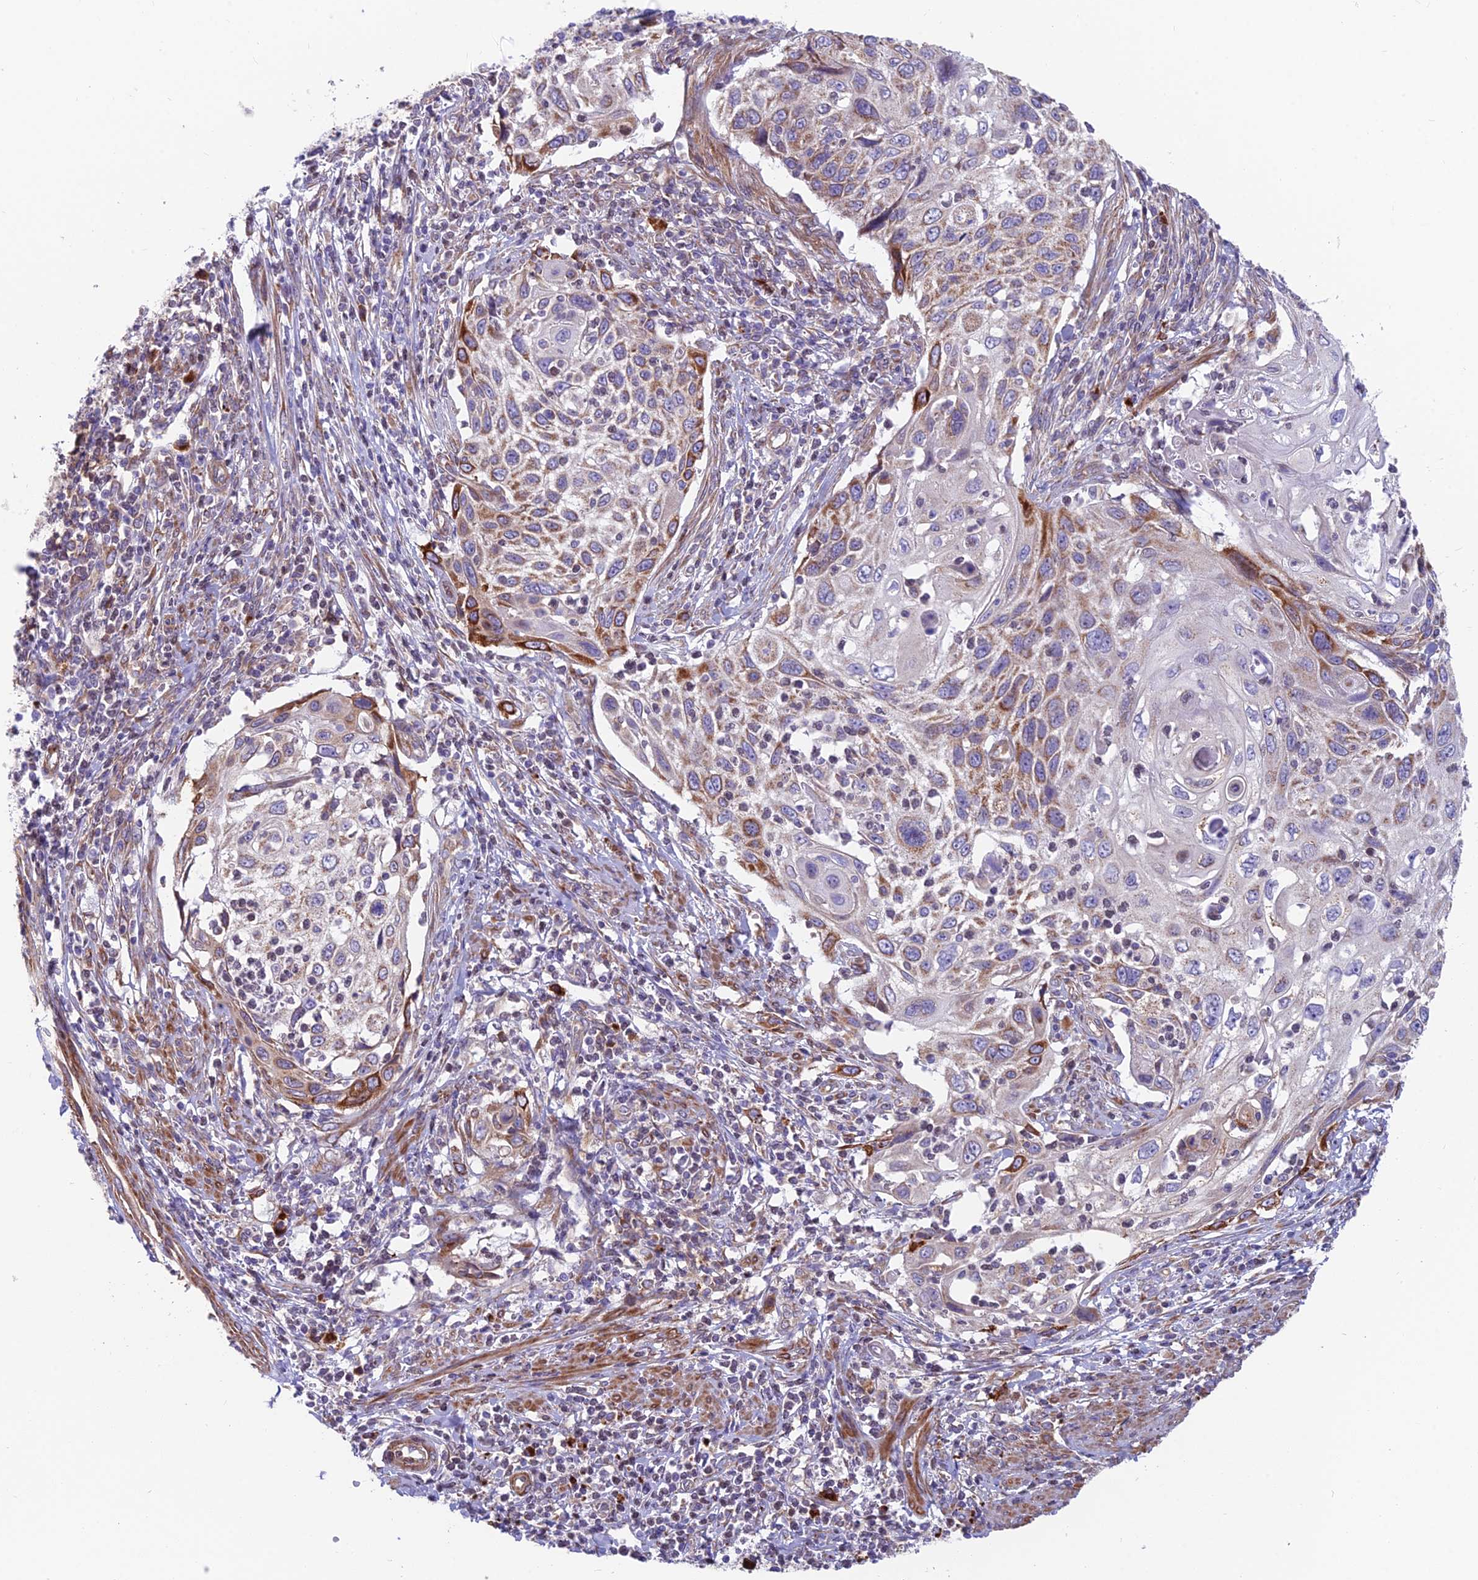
{"staining": {"intensity": "strong", "quantity": "<25%", "location": "cytoplasmic/membranous"}, "tissue": "cervical cancer", "cell_type": "Tumor cells", "image_type": "cancer", "snomed": [{"axis": "morphology", "description": "Squamous cell carcinoma, NOS"}, {"axis": "topography", "description": "Cervix"}], "caption": "Protein staining demonstrates strong cytoplasmic/membranous positivity in approximately <25% of tumor cells in cervical cancer. (Brightfield microscopy of DAB IHC at high magnification).", "gene": "TBC1D20", "patient": {"sex": "female", "age": 70}}